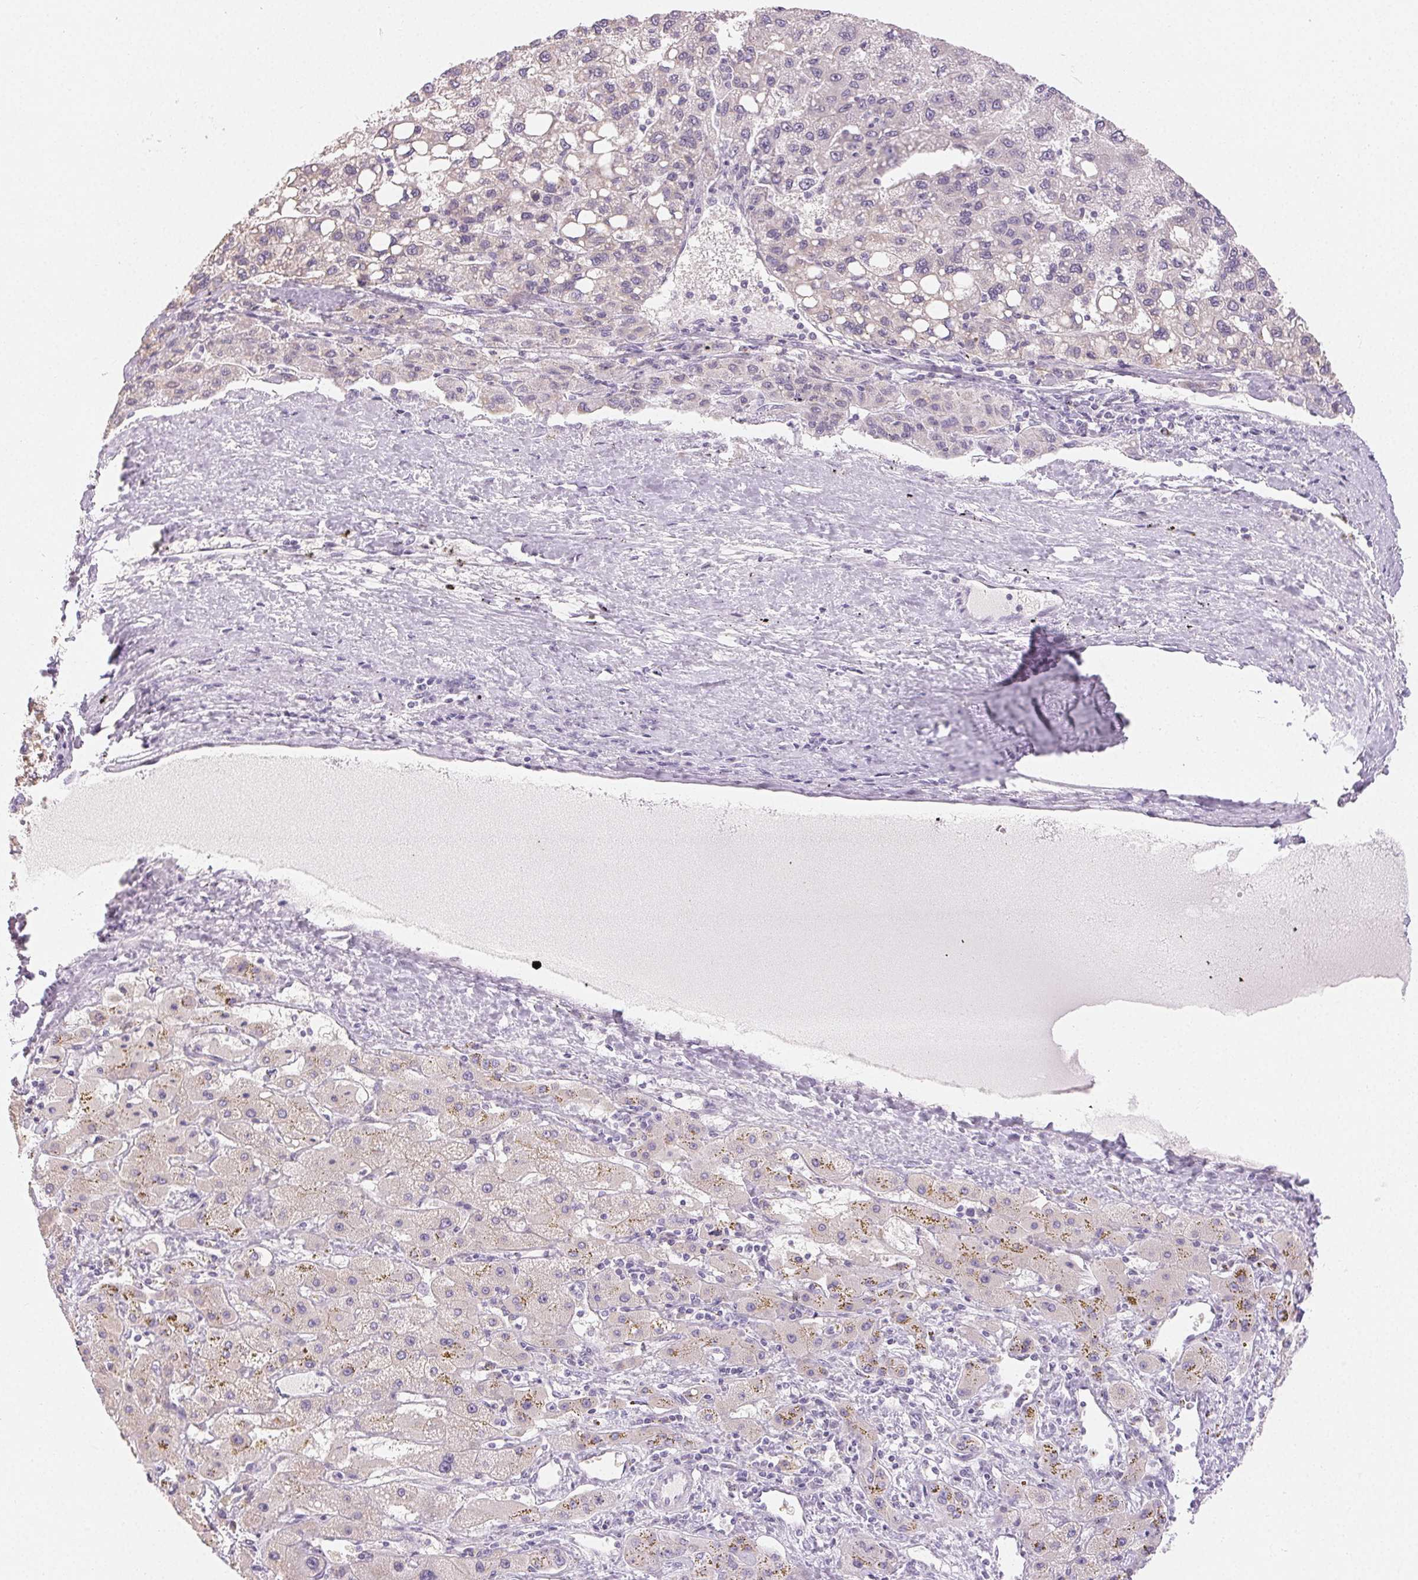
{"staining": {"intensity": "negative", "quantity": "none", "location": "none"}, "tissue": "liver cancer", "cell_type": "Tumor cells", "image_type": "cancer", "snomed": [{"axis": "morphology", "description": "Carcinoma, Hepatocellular, NOS"}, {"axis": "topography", "description": "Liver"}], "caption": "There is no significant positivity in tumor cells of liver hepatocellular carcinoma.", "gene": "SFTPD", "patient": {"sex": "female", "age": 82}}